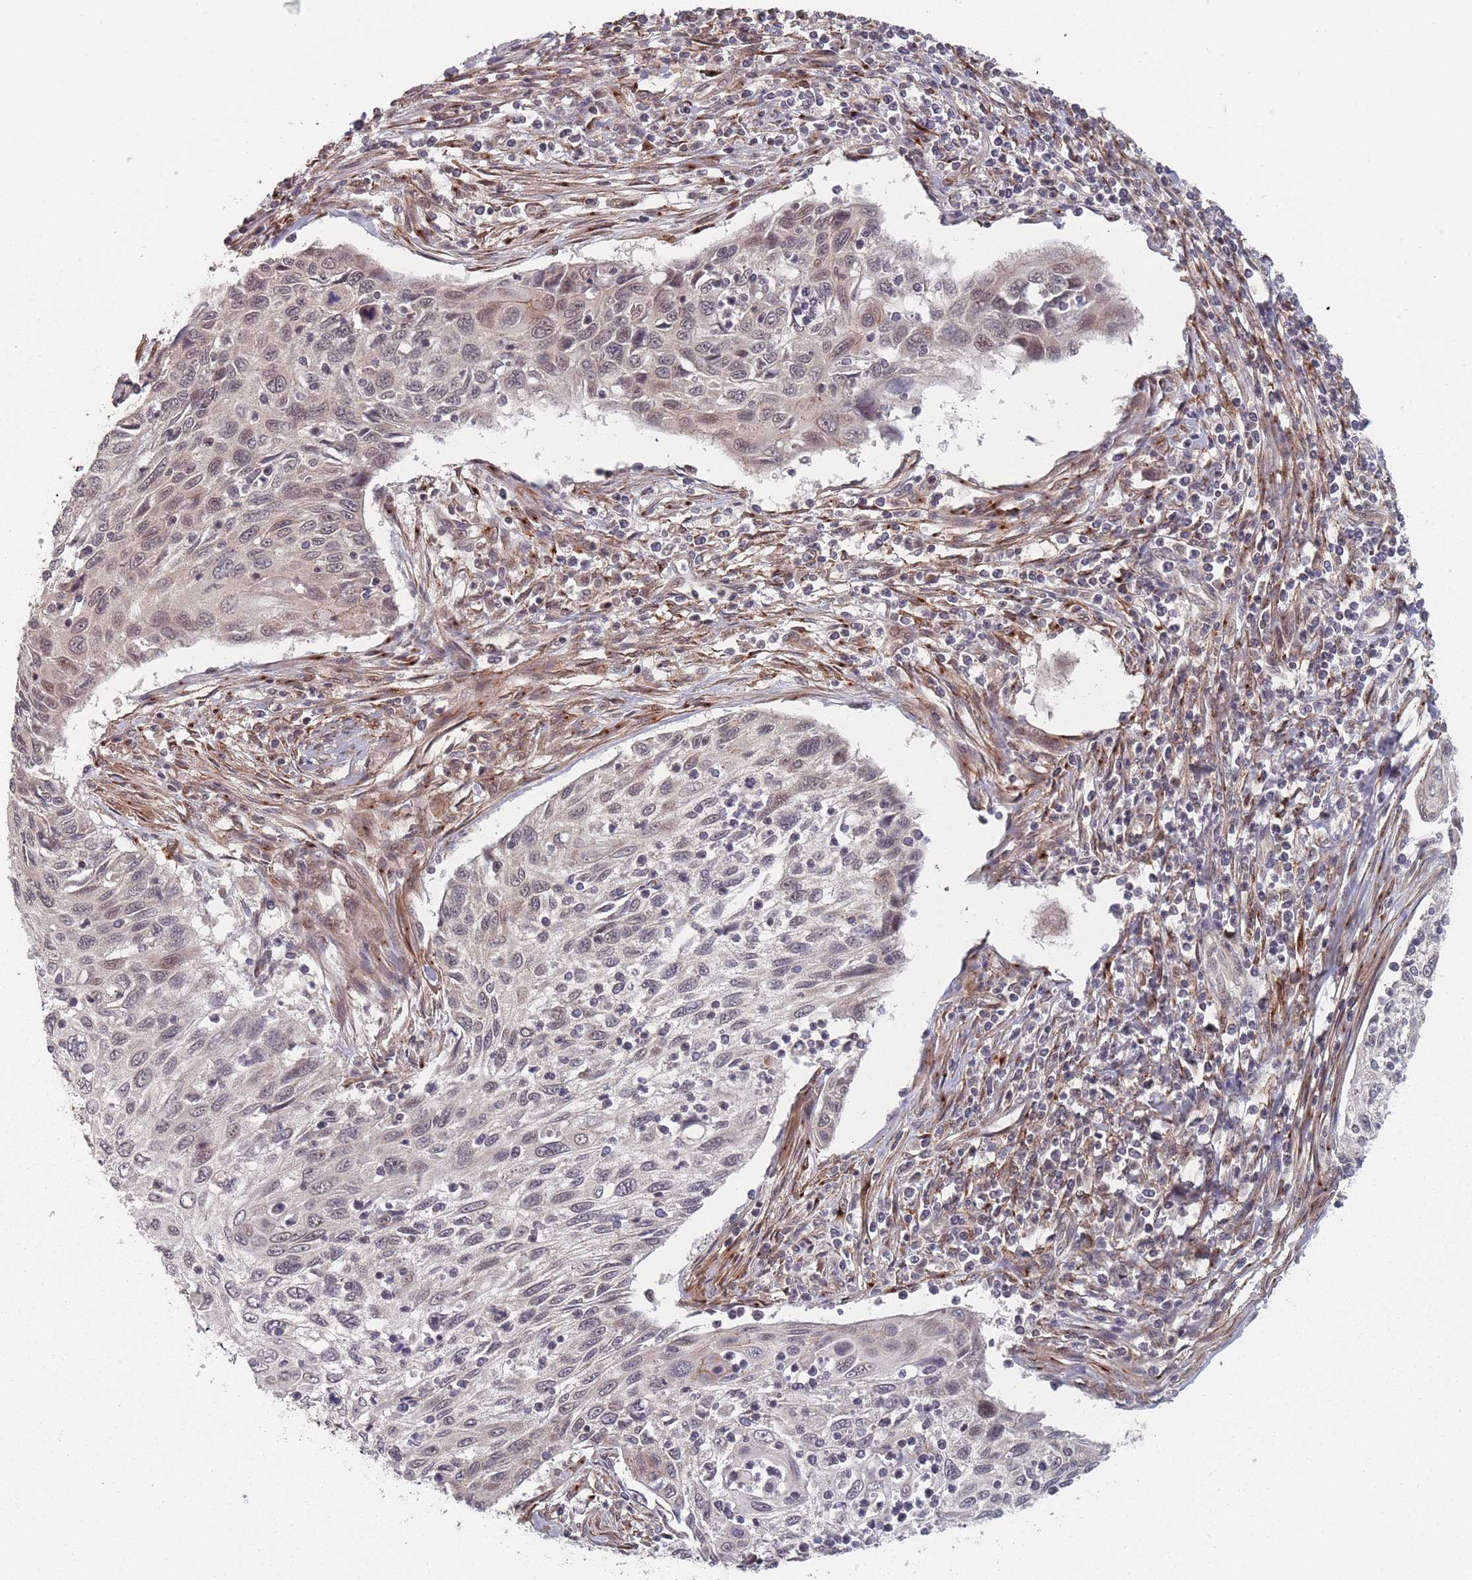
{"staining": {"intensity": "weak", "quantity": "25%-75%", "location": "nuclear"}, "tissue": "cervical cancer", "cell_type": "Tumor cells", "image_type": "cancer", "snomed": [{"axis": "morphology", "description": "Squamous cell carcinoma, NOS"}, {"axis": "topography", "description": "Cervix"}], "caption": "Weak nuclear expression is appreciated in approximately 25%-75% of tumor cells in cervical cancer.", "gene": "CNTRL", "patient": {"sex": "female", "age": 70}}